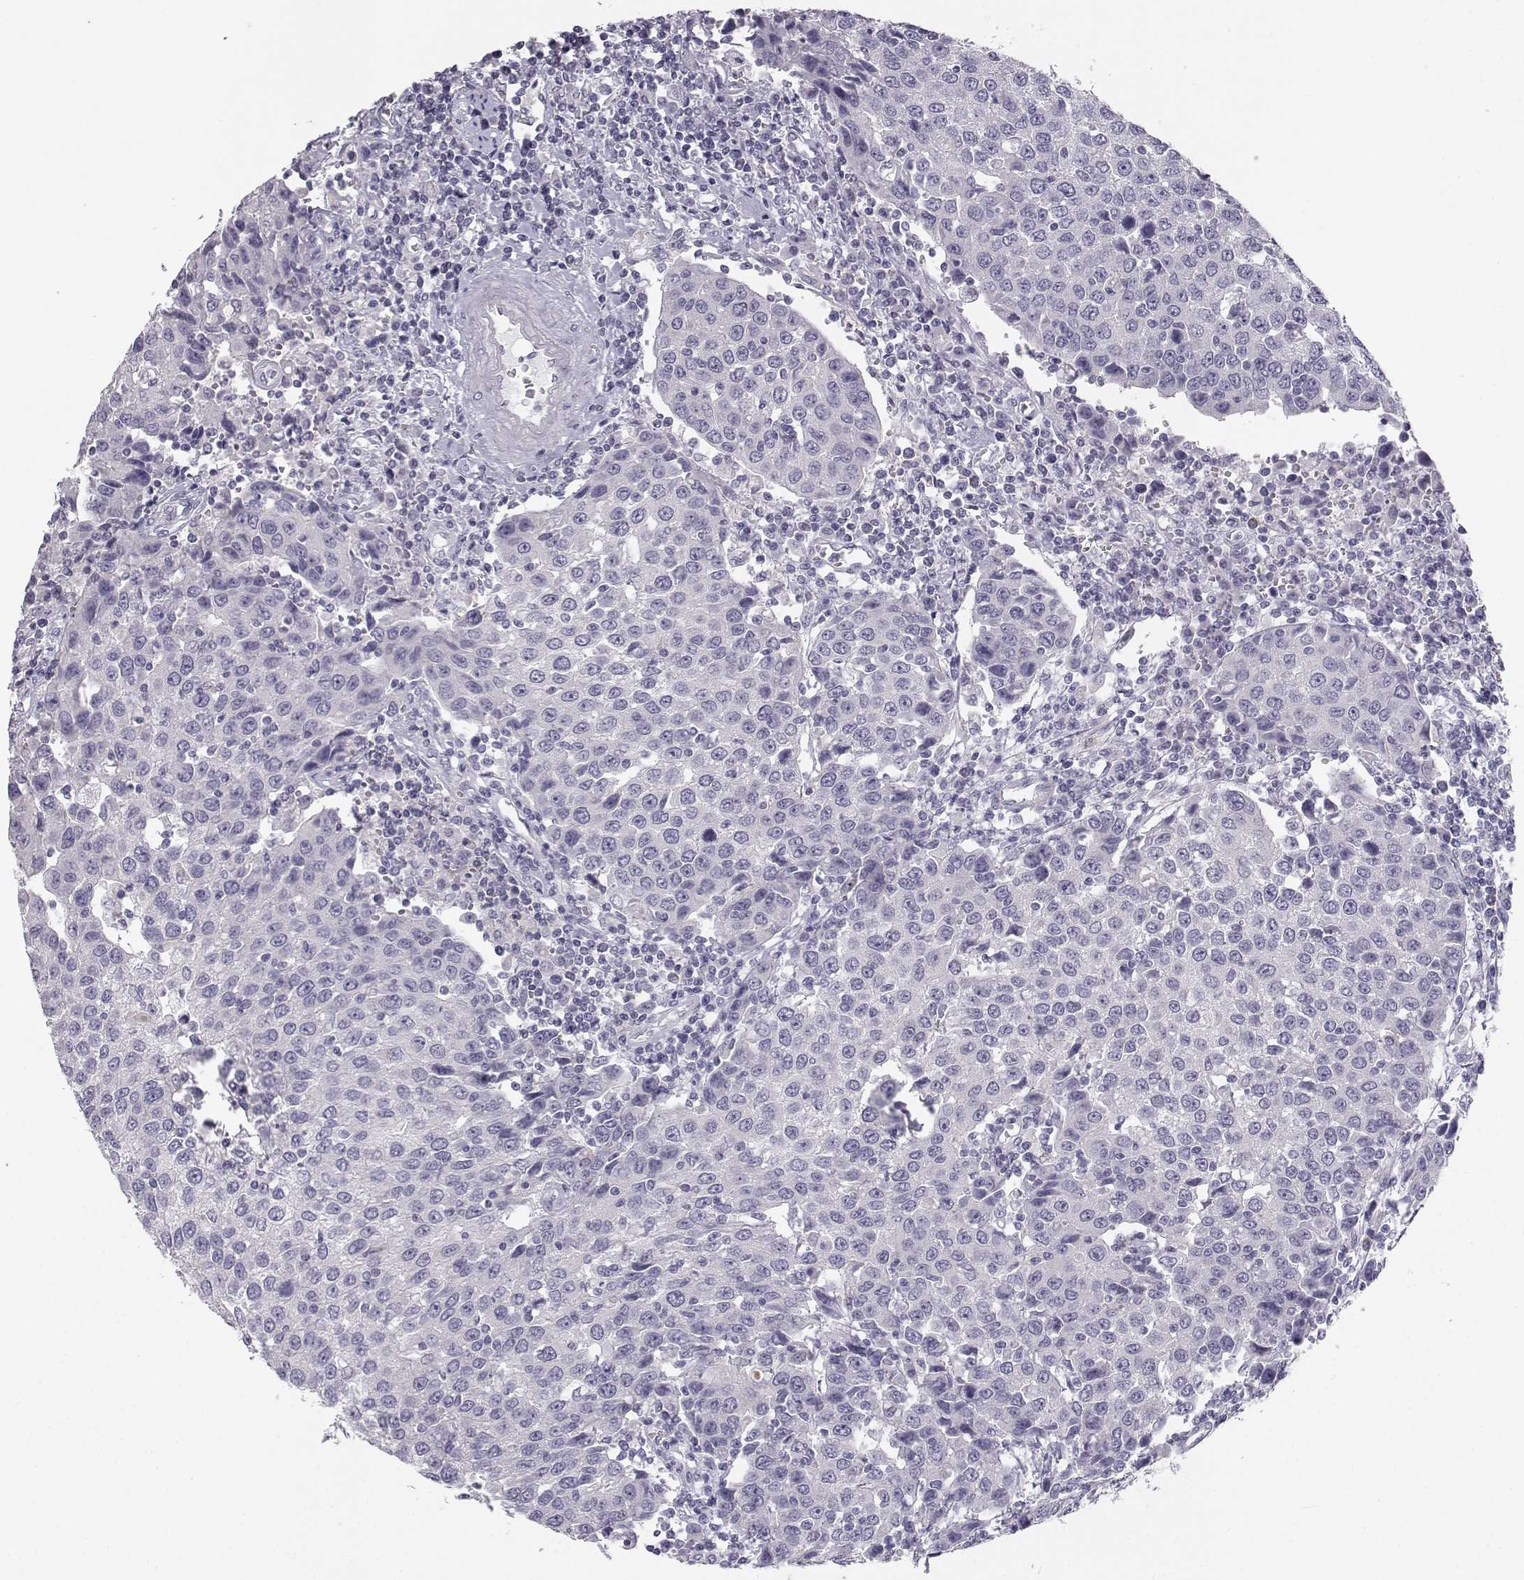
{"staining": {"intensity": "negative", "quantity": "none", "location": "none"}, "tissue": "urothelial cancer", "cell_type": "Tumor cells", "image_type": "cancer", "snomed": [{"axis": "morphology", "description": "Urothelial carcinoma, High grade"}, {"axis": "topography", "description": "Urinary bladder"}], "caption": "DAB (3,3'-diaminobenzidine) immunohistochemical staining of urothelial cancer demonstrates no significant staining in tumor cells. (Brightfield microscopy of DAB (3,3'-diaminobenzidine) IHC at high magnification).", "gene": "MYCBPAP", "patient": {"sex": "female", "age": 85}}